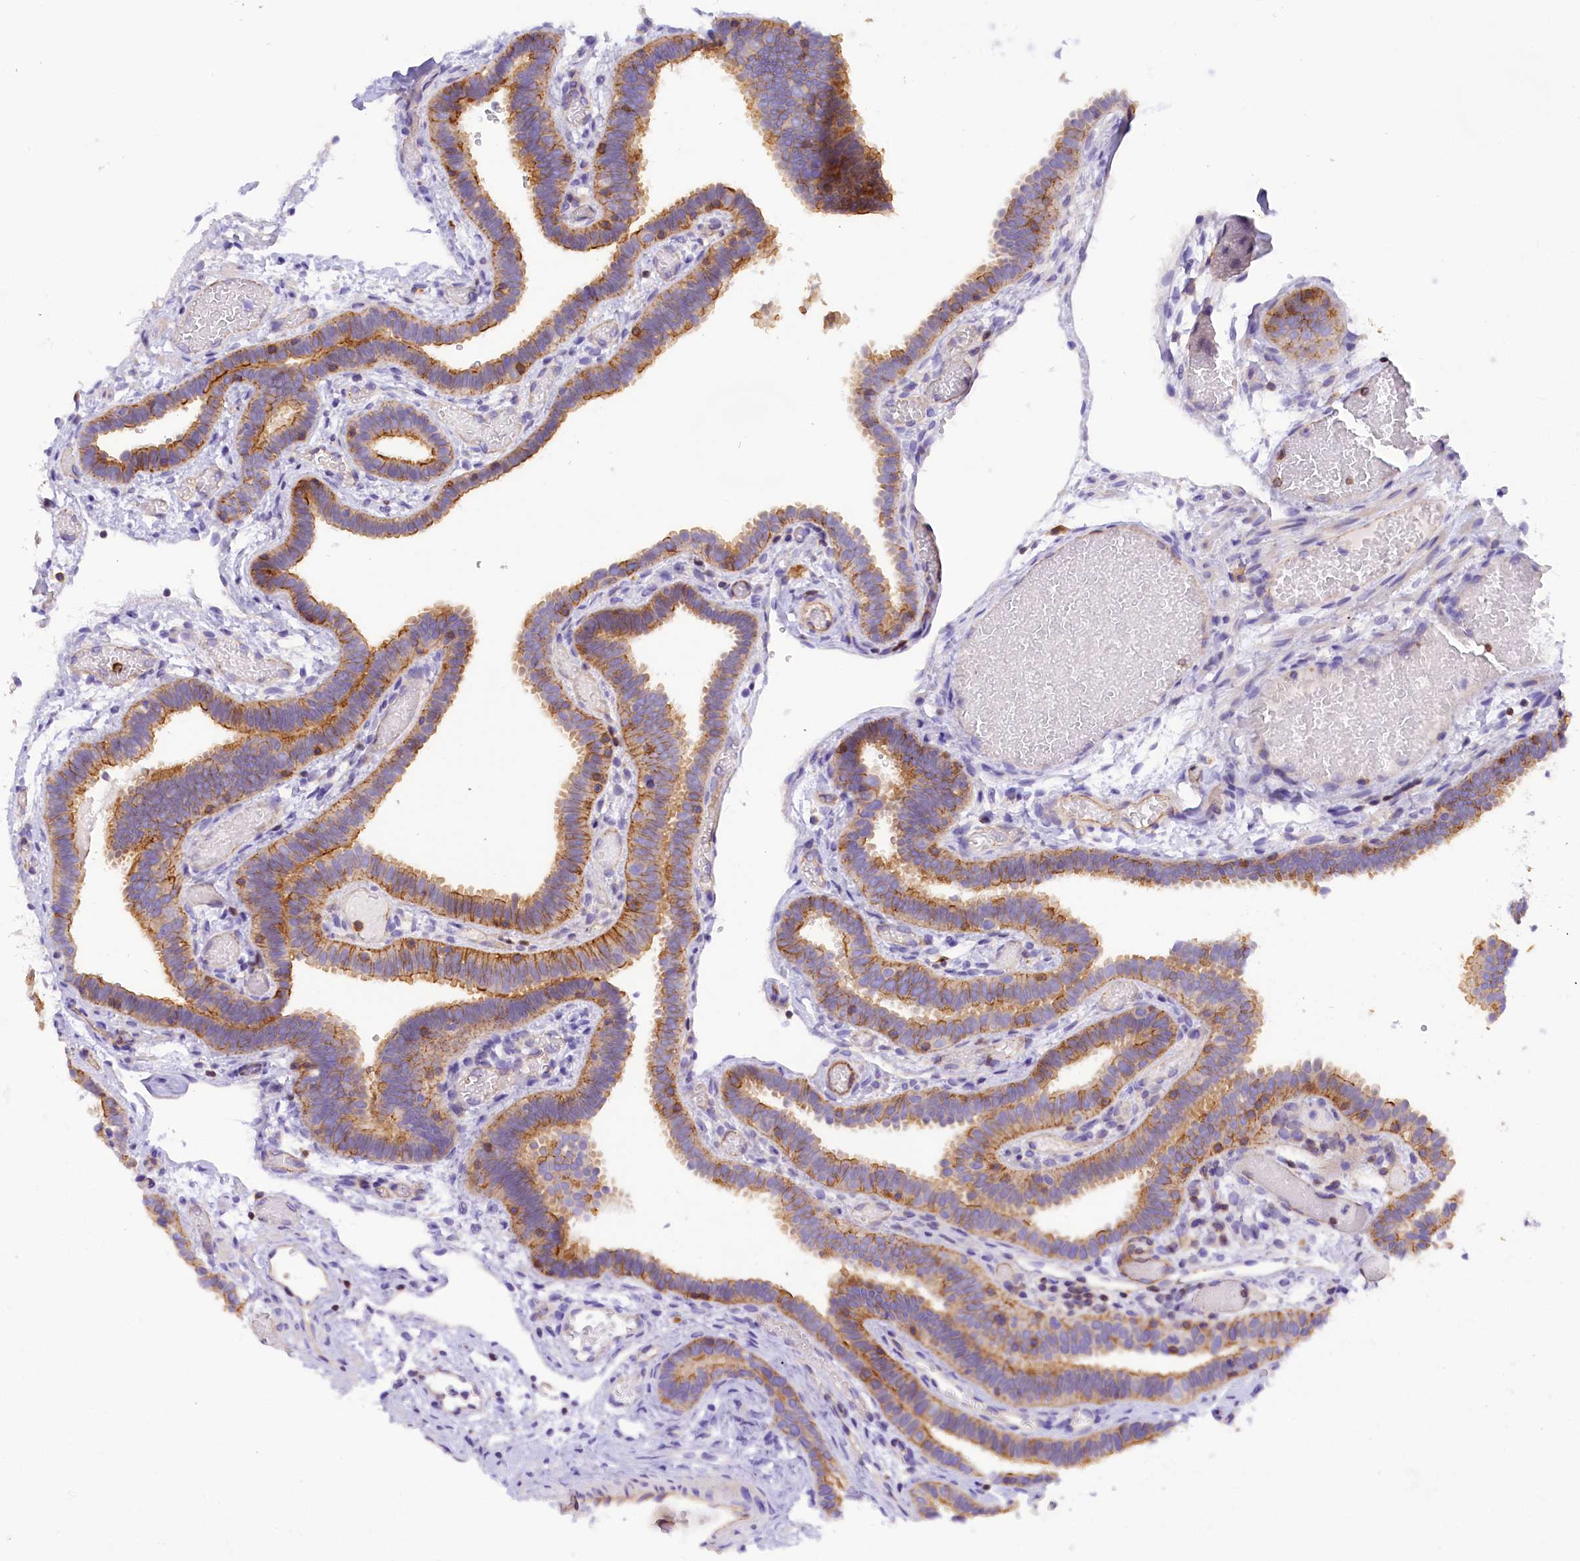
{"staining": {"intensity": "moderate", "quantity": ">75%", "location": "cytoplasmic/membranous"}, "tissue": "fallopian tube", "cell_type": "Glandular cells", "image_type": "normal", "snomed": [{"axis": "morphology", "description": "Normal tissue, NOS"}, {"axis": "topography", "description": "Fallopian tube"}], "caption": "Immunohistochemical staining of normal human fallopian tube exhibits >75% levels of moderate cytoplasmic/membranous protein staining in about >75% of glandular cells. (DAB (3,3'-diaminobenzidine) IHC, brown staining for protein, blue staining for nuclei).", "gene": "FAM193A", "patient": {"sex": "female", "age": 37}}